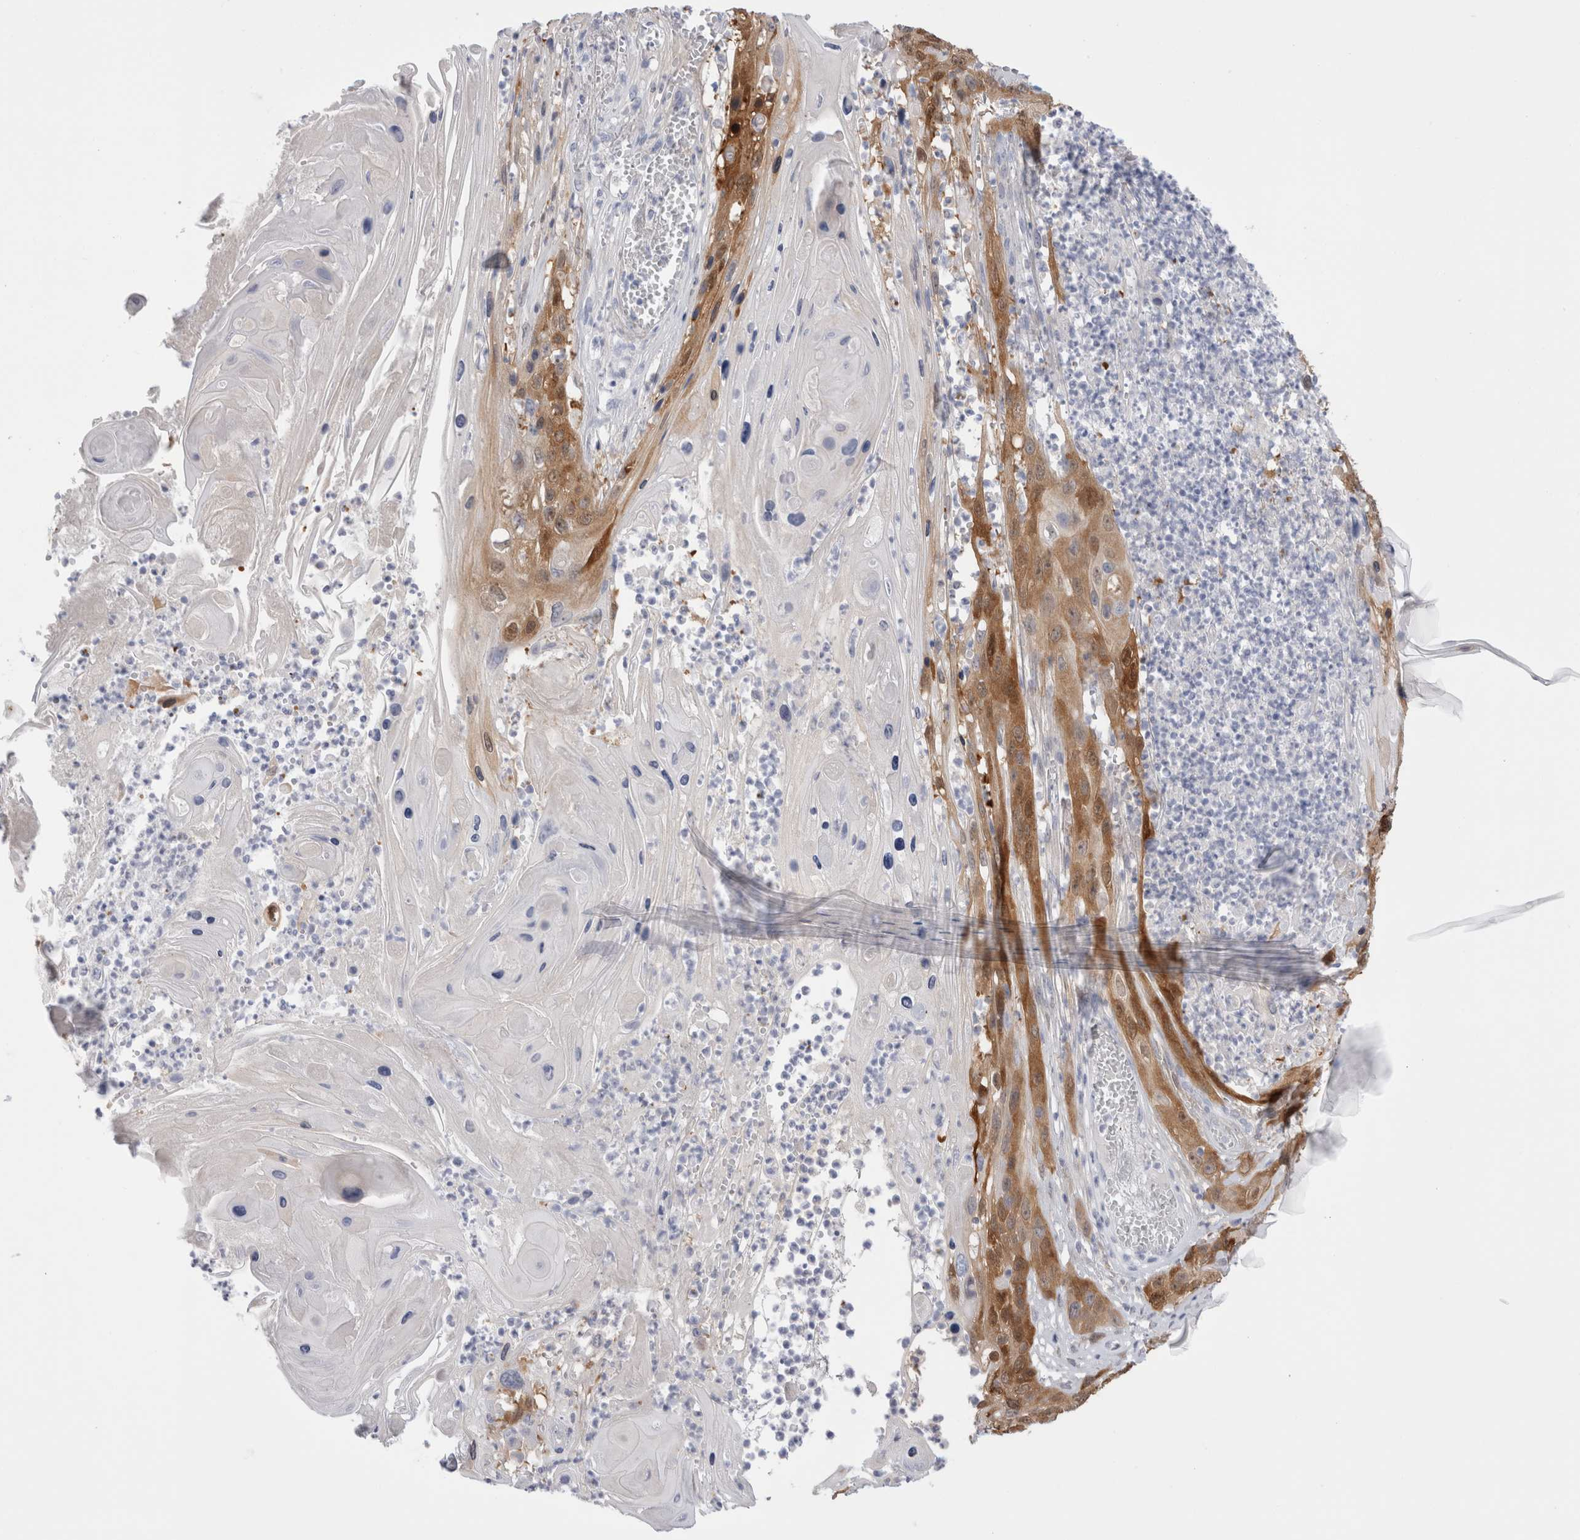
{"staining": {"intensity": "strong", "quantity": "<25%", "location": "cytoplasmic/membranous,nuclear"}, "tissue": "skin cancer", "cell_type": "Tumor cells", "image_type": "cancer", "snomed": [{"axis": "morphology", "description": "Squamous cell carcinoma, NOS"}, {"axis": "topography", "description": "Skin"}], "caption": "Protein expression by immunohistochemistry reveals strong cytoplasmic/membranous and nuclear expression in approximately <25% of tumor cells in skin cancer. The staining was performed using DAB (3,3'-diaminobenzidine) to visualize the protein expression in brown, while the nuclei were stained in blue with hematoxylin (Magnification: 20x).", "gene": "NAPEPLD", "patient": {"sex": "male", "age": 55}}